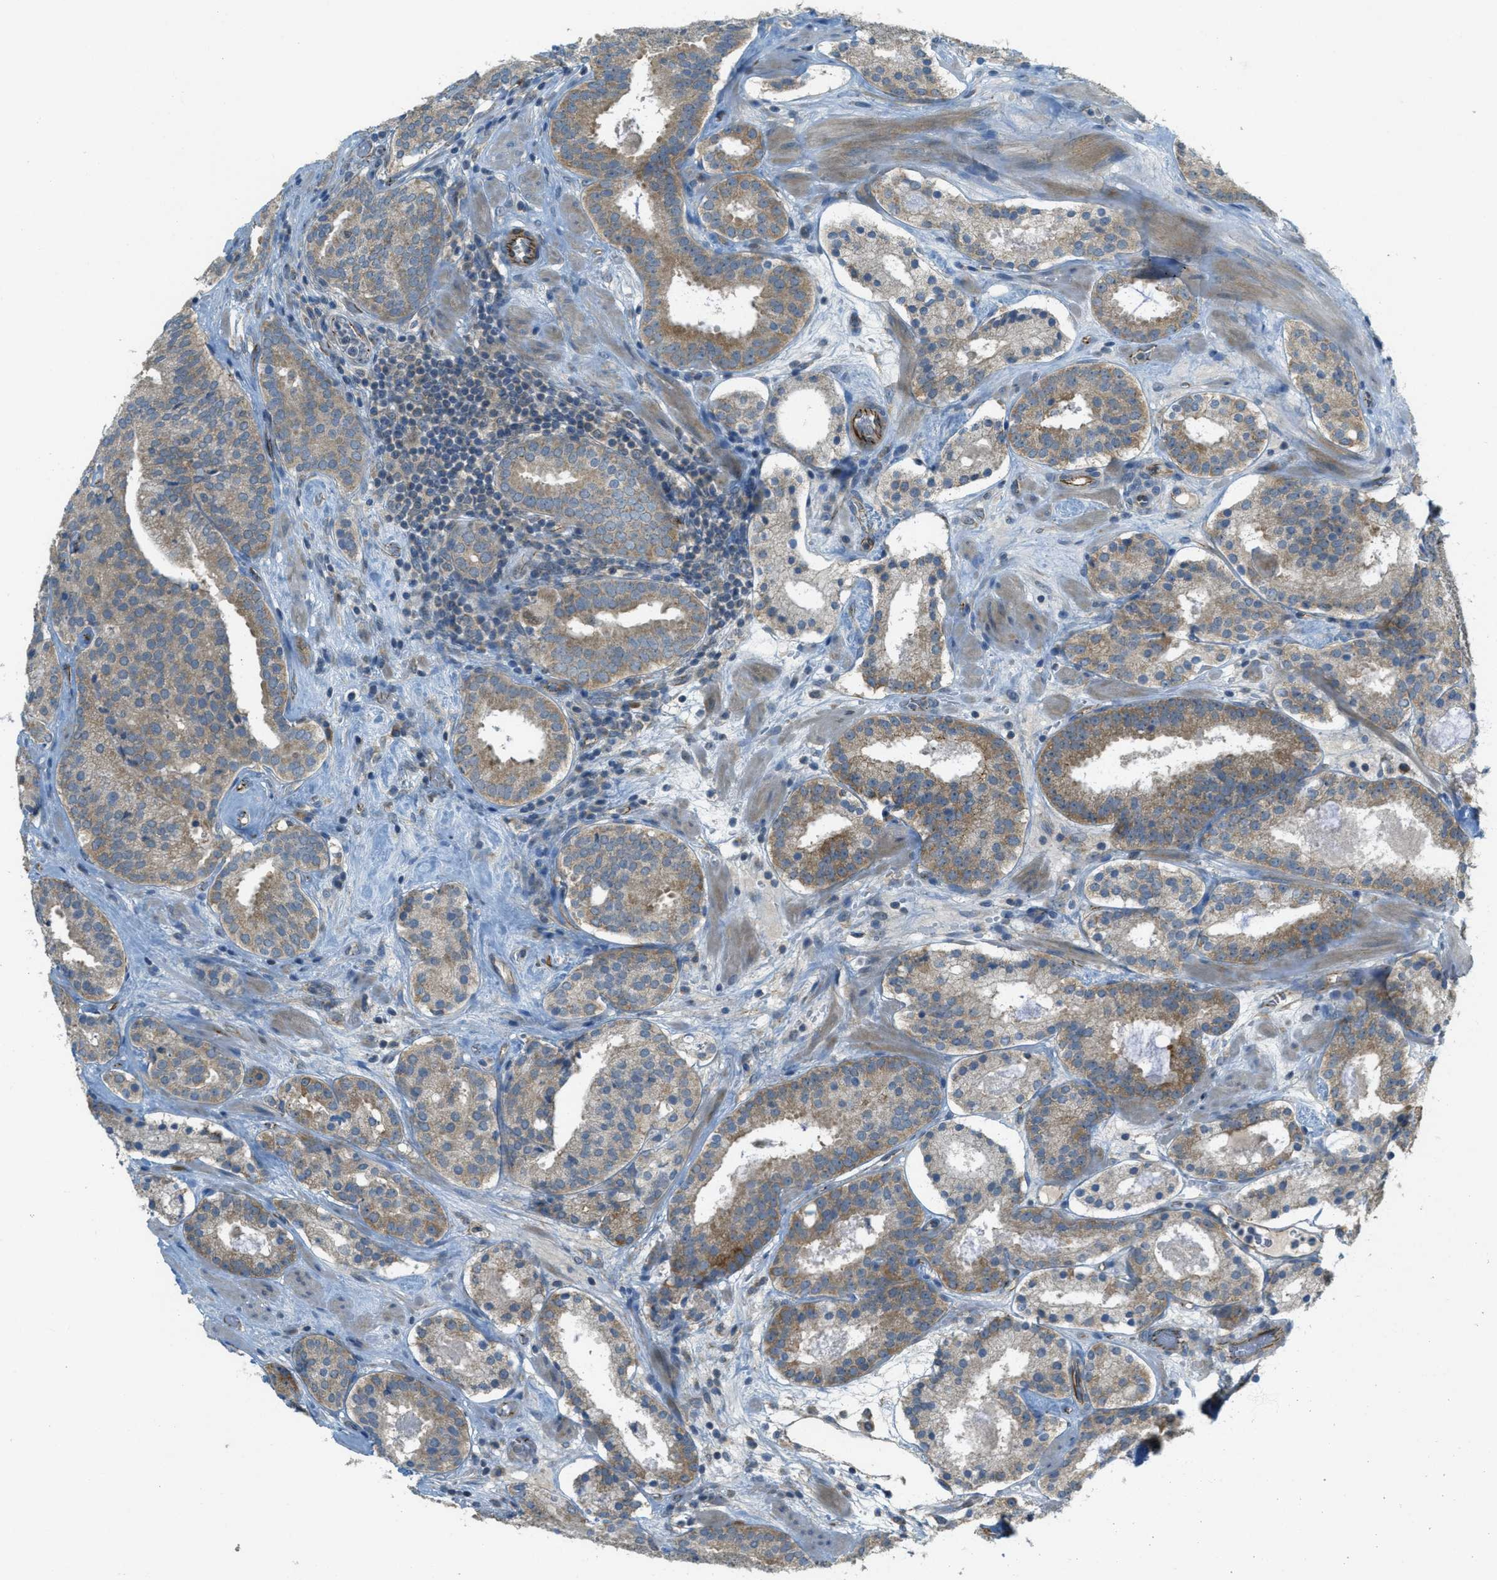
{"staining": {"intensity": "moderate", "quantity": ">75%", "location": "cytoplasmic/membranous"}, "tissue": "prostate cancer", "cell_type": "Tumor cells", "image_type": "cancer", "snomed": [{"axis": "morphology", "description": "Adenocarcinoma, Low grade"}, {"axis": "topography", "description": "Prostate"}], "caption": "Immunohistochemistry (IHC) histopathology image of human adenocarcinoma (low-grade) (prostate) stained for a protein (brown), which exhibits medium levels of moderate cytoplasmic/membranous positivity in approximately >75% of tumor cells.", "gene": "JCAD", "patient": {"sex": "male", "age": 69}}